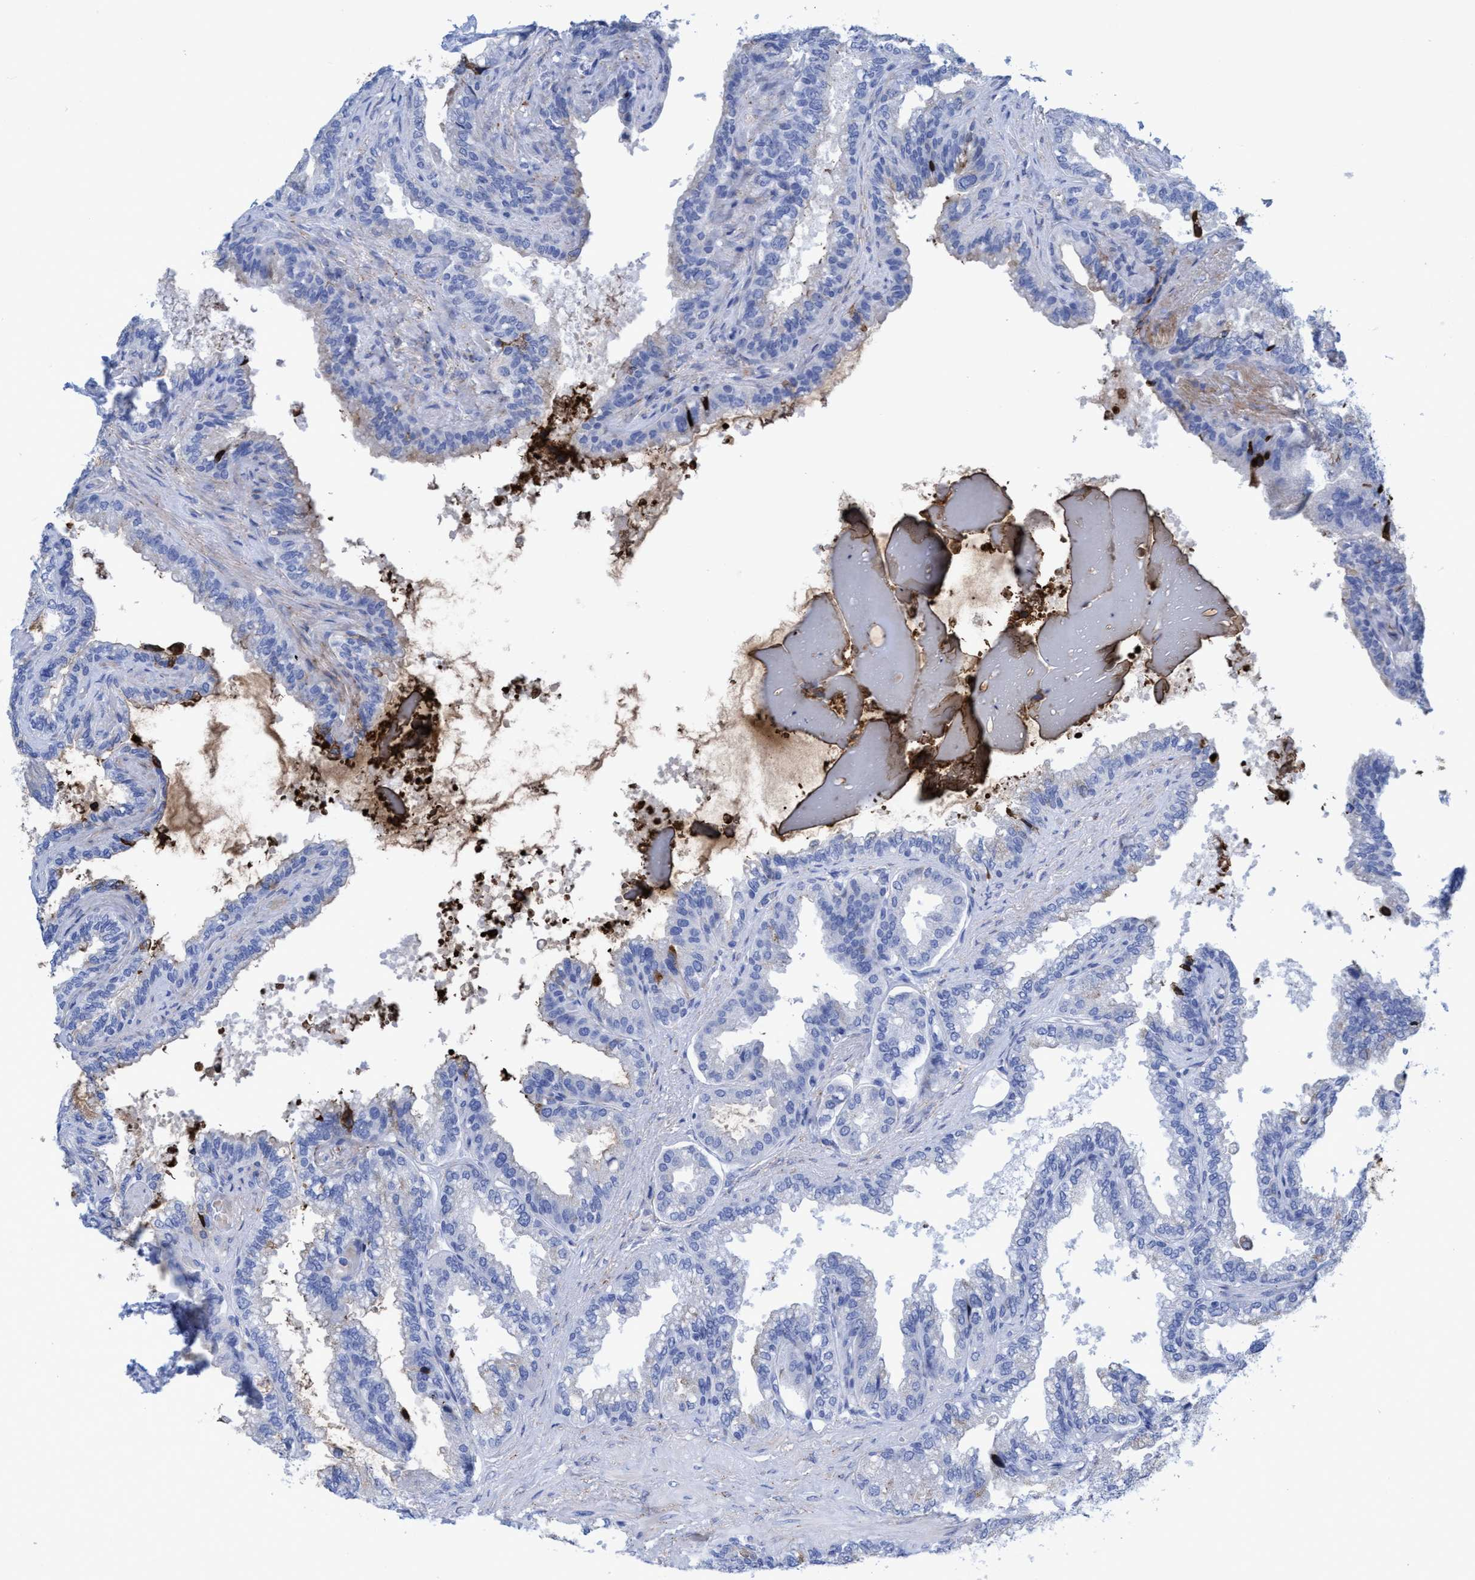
{"staining": {"intensity": "negative", "quantity": "none", "location": "none"}, "tissue": "seminal vesicle", "cell_type": "Glandular cells", "image_type": "normal", "snomed": [{"axis": "morphology", "description": "Normal tissue, NOS"}, {"axis": "topography", "description": "Seminal veicle"}], "caption": "This is an IHC image of benign human seminal vesicle. There is no expression in glandular cells.", "gene": "PLPPR1", "patient": {"sex": "male", "age": 46}}